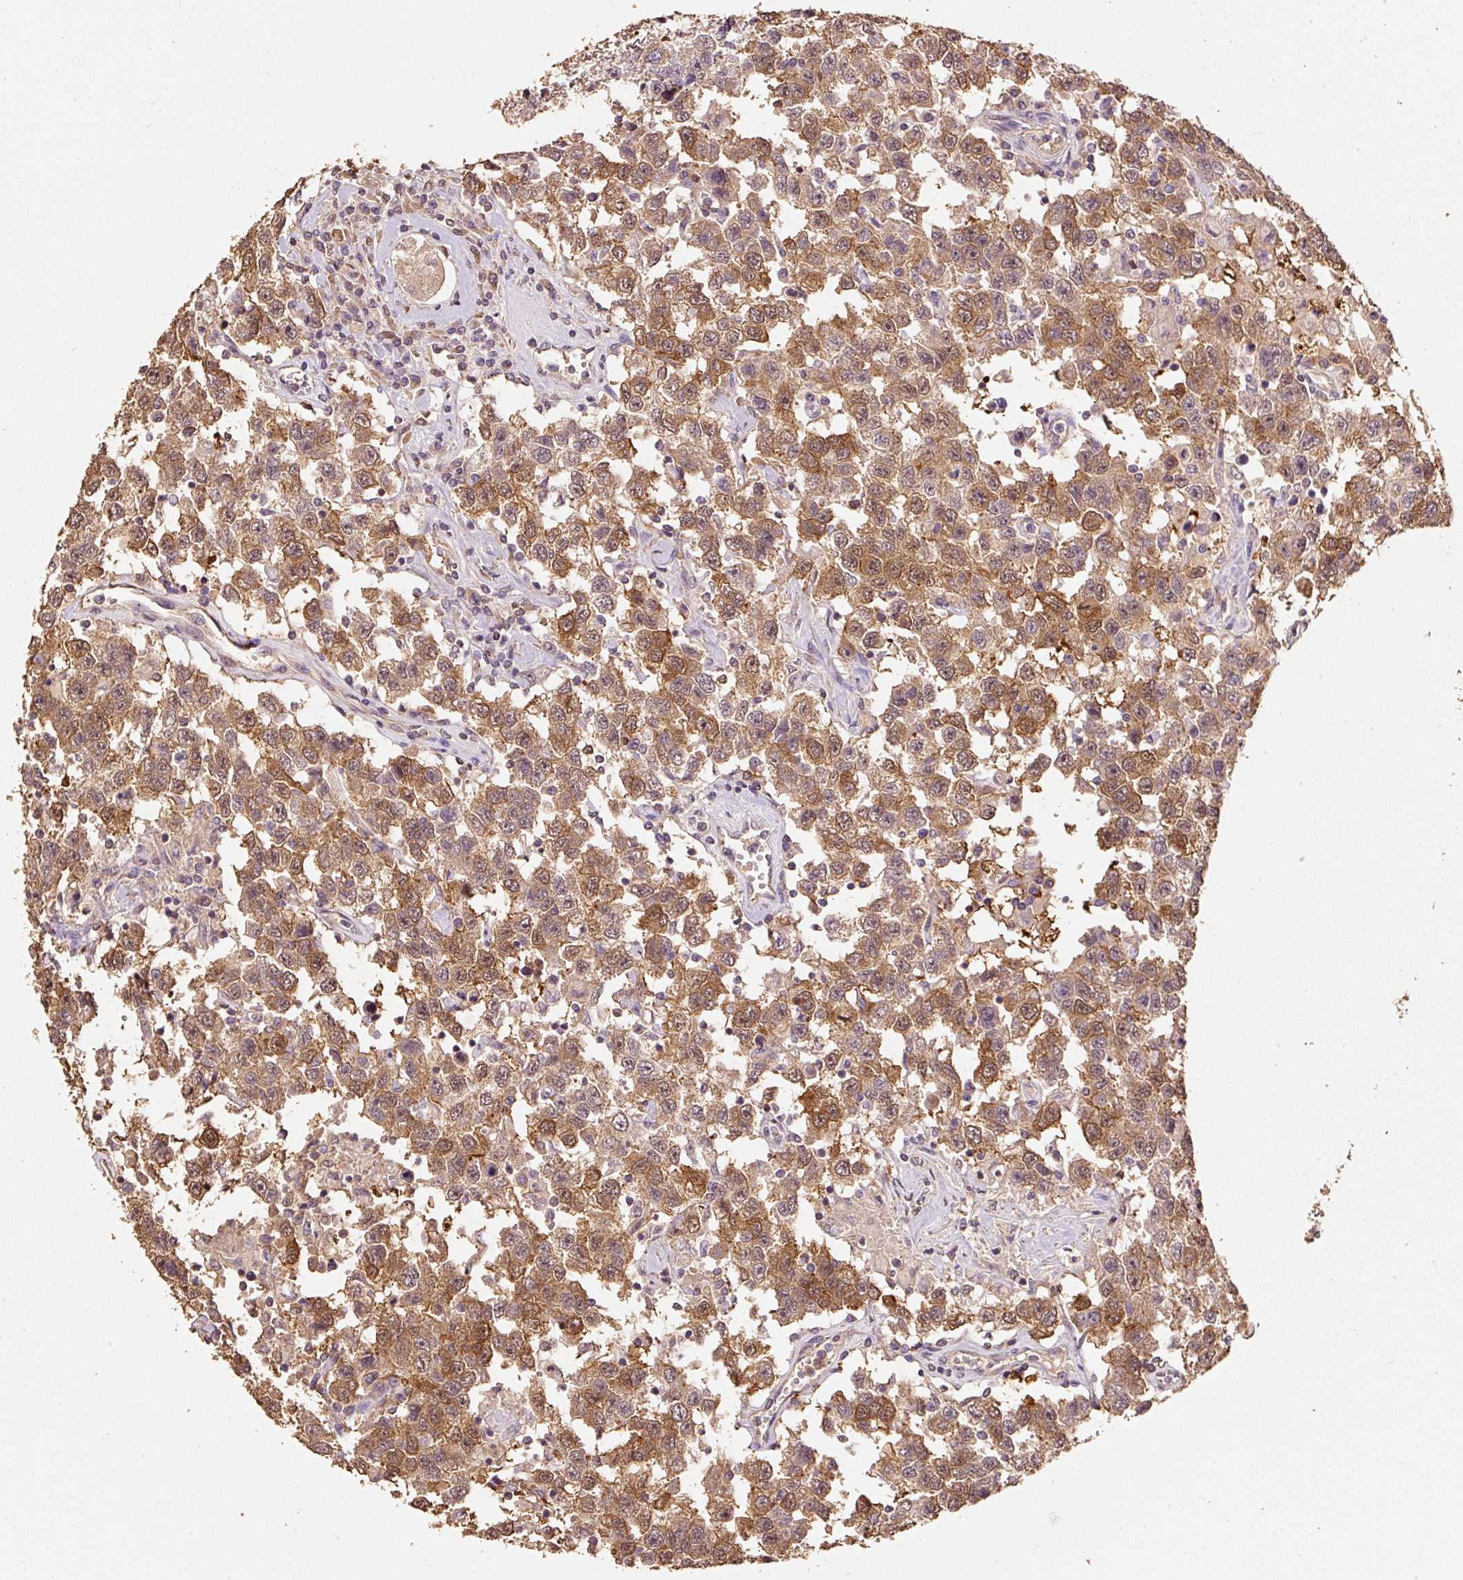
{"staining": {"intensity": "moderate", "quantity": ">75%", "location": "cytoplasmic/membranous,nuclear"}, "tissue": "testis cancer", "cell_type": "Tumor cells", "image_type": "cancer", "snomed": [{"axis": "morphology", "description": "Seminoma, NOS"}, {"axis": "topography", "description": "Testis"}], "caption": "Seminoma (testis) stained with DAB IHC reveals medium levels of moderate cytoplasmic/membranous and nuclear expression in about >75% of tumor cells. Using DAB (3,3'-diaminobenzidine) (brown) and hematoxylin (blue) stains, captured at high magnification using brightfield microscopy.", "gene": "HERC2", "patient": {"sex": "male", "age": 41}}